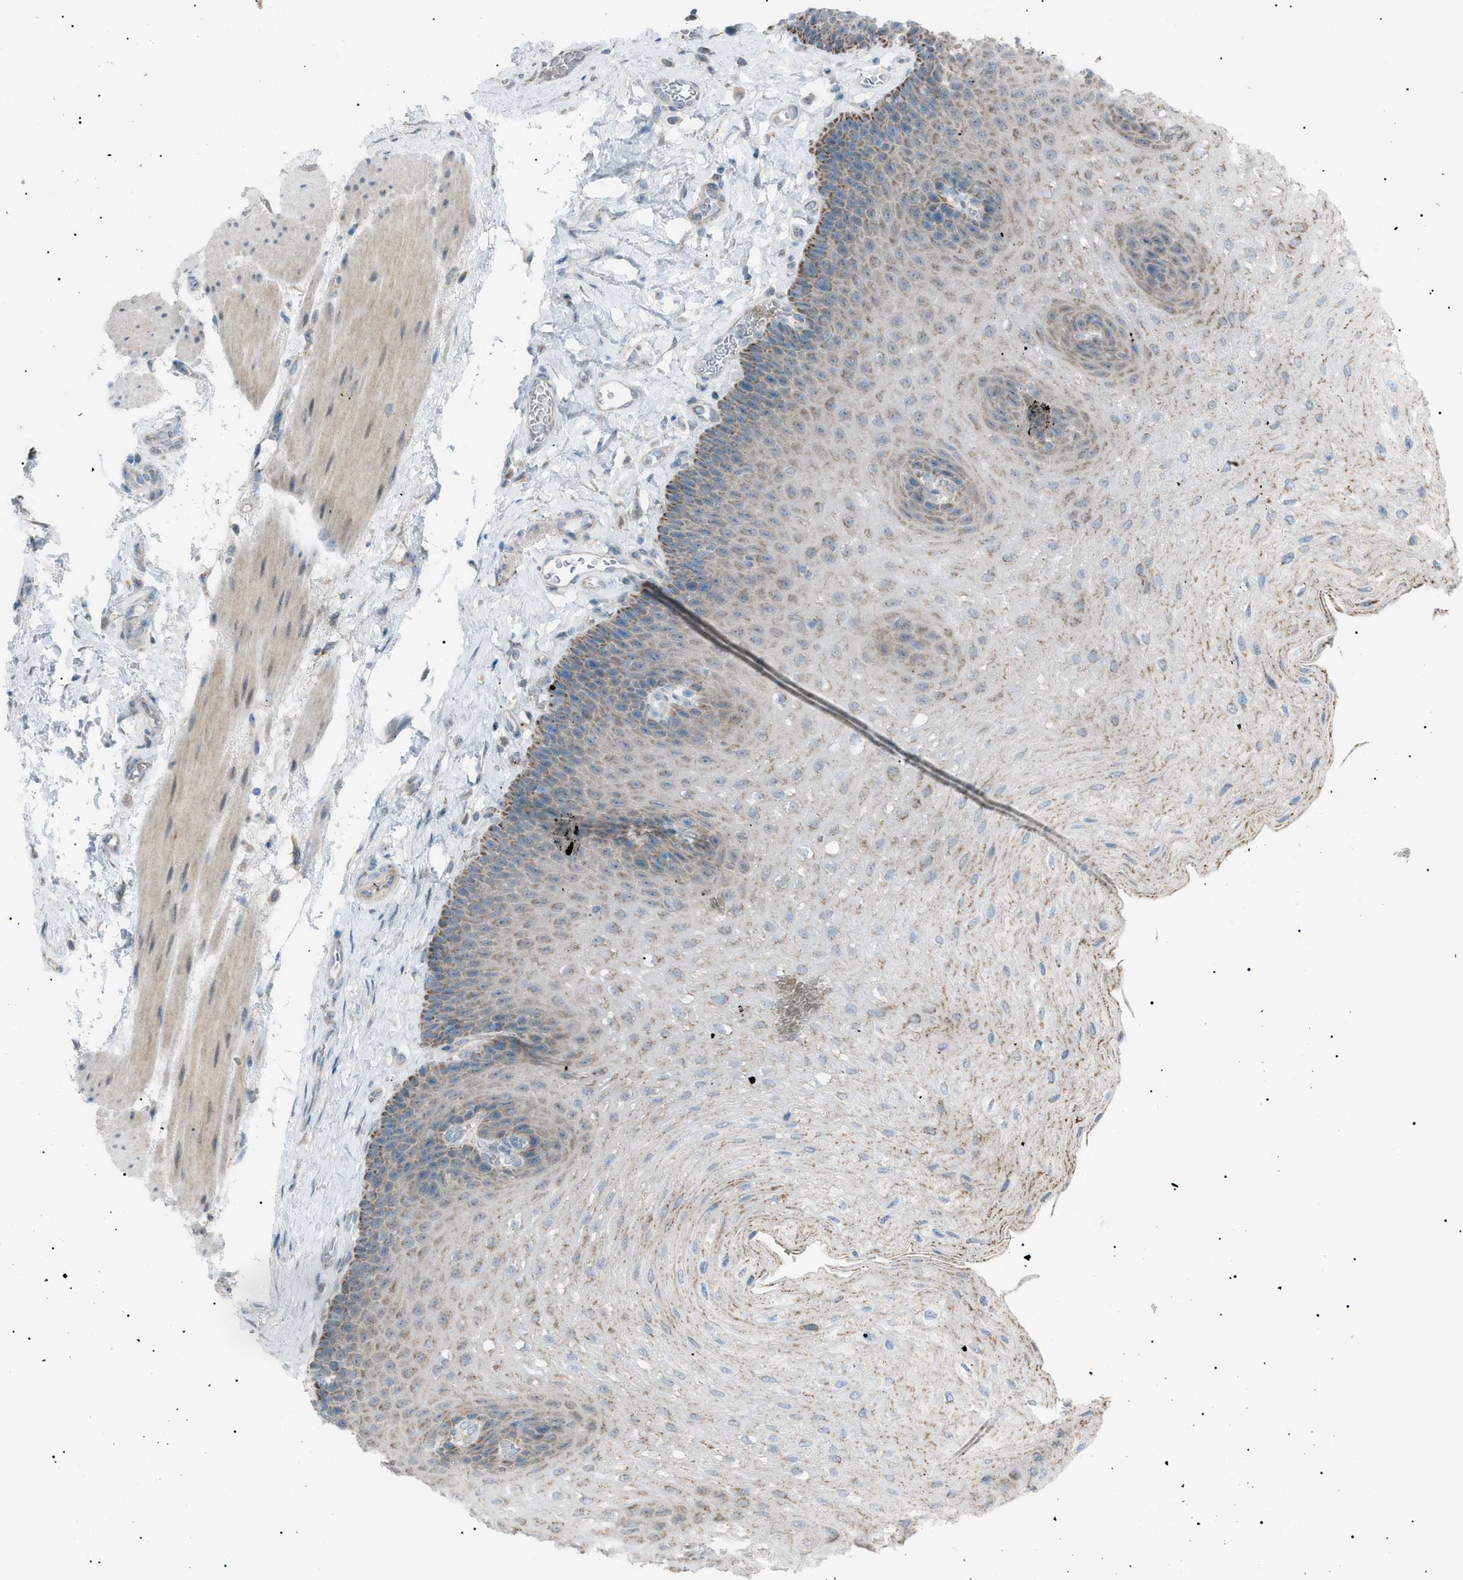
{"staining": {"intensity": "moderate", "quantity": "<25%", "location": "cytoplasmic/membranous"}, "tissue": "esophagus", "cell_type": "Squamous epithelial cells", "image_type": "normal", "snomed": [{"axis": "morphology", "description": "Normal tissue, NOS"}, {"axis": "topography", "description": "Esophagus"}], "caption": "Immunohistochemistry histopathology image of normal esophagus: esophagus stained using immunohistochemistry (IHC) shows low levels of moderate protein expression localized specifically in the cytoplasmic/membranous of squamous epithelial cells, appearing as a cytoplasmic/membranous brown color.", "gene": "ZNF516", "patient": {"sex": "female", "age": 72}}